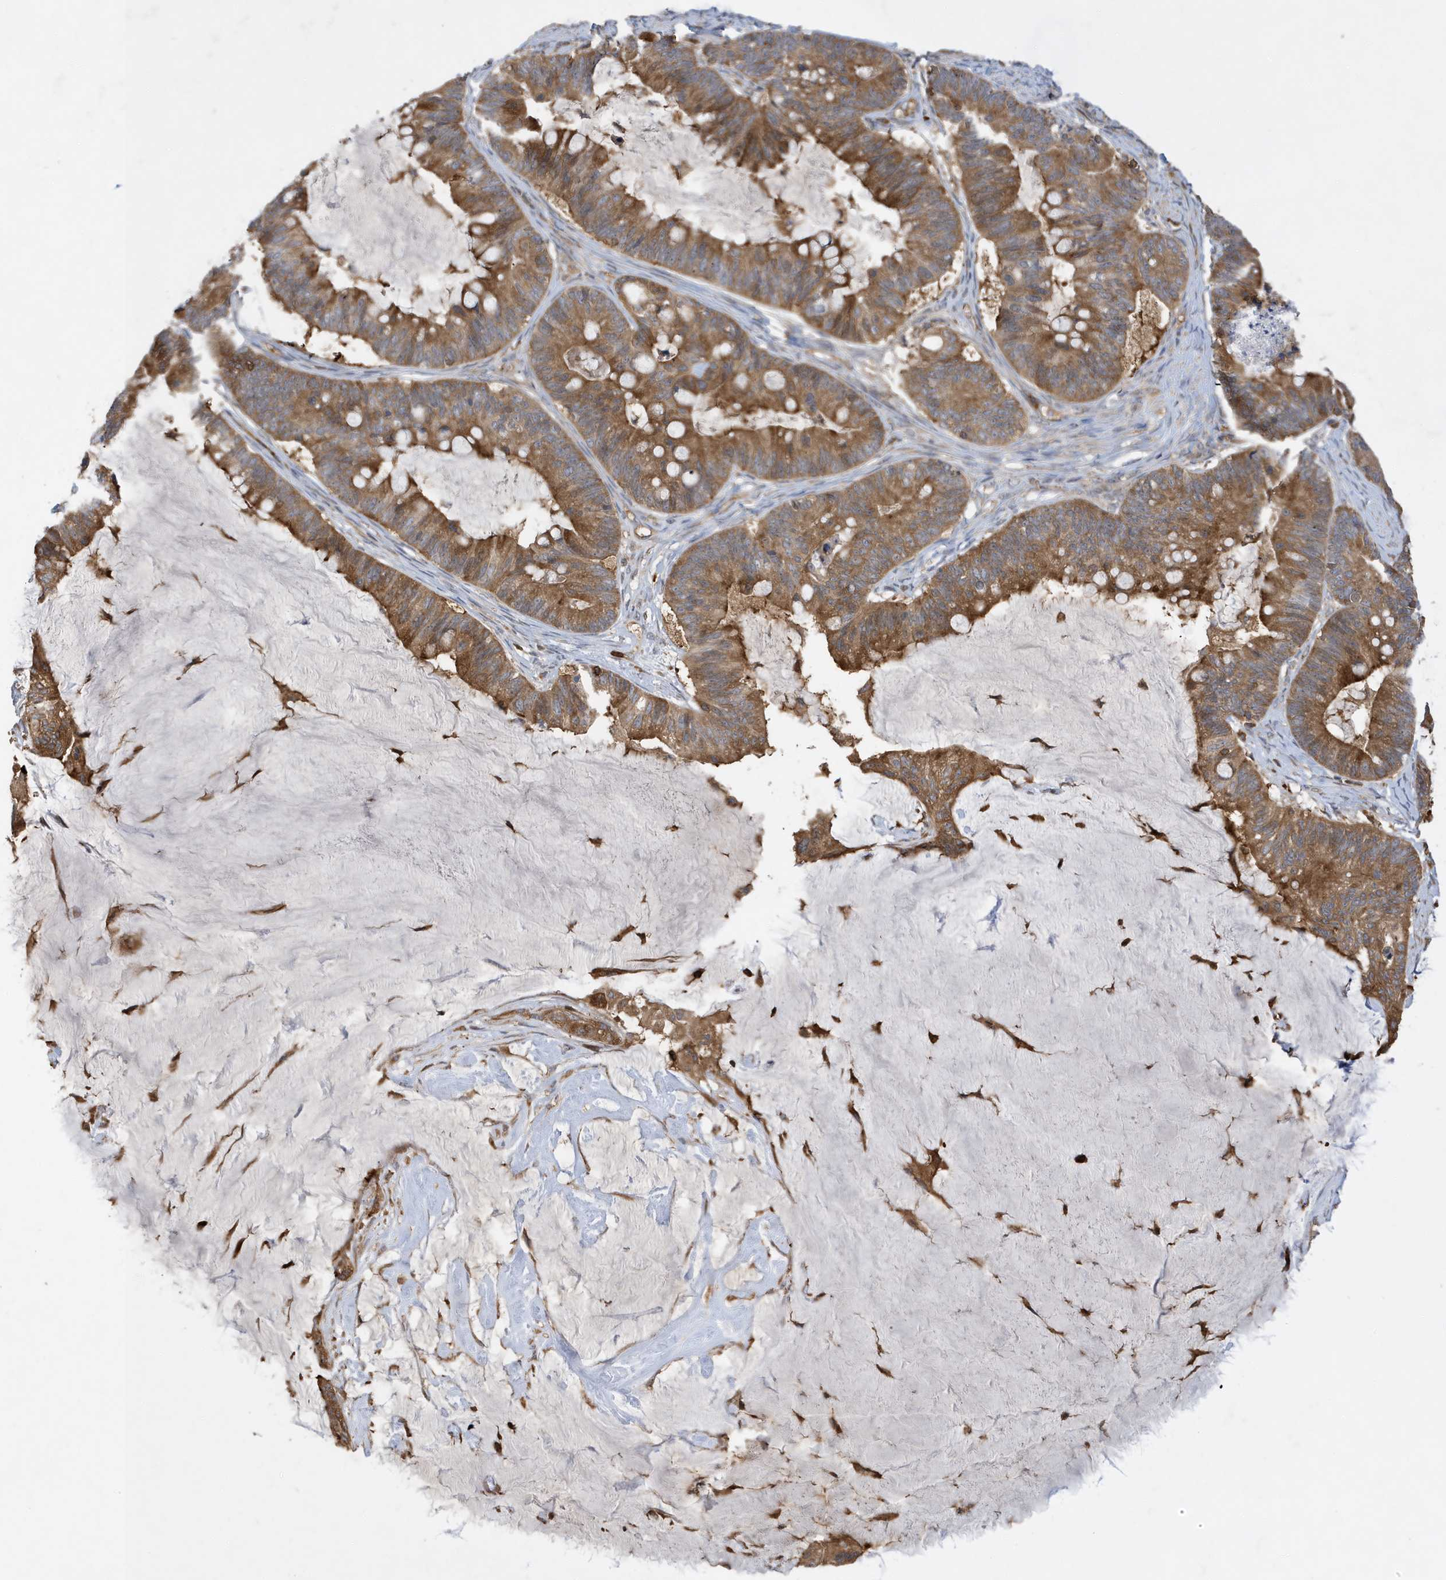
{"staining": {"intensity": "moderate", "quantity": ">75%", "location": "cytoplasmic/membranous"}, "tissue": "ovarian cancer", "cell_type": "Tumor cells", "image_type": "cancer", "snomed": [{"axis": "morphology", "description": "Cystadenocarcinoma, mucinous, NOS"}, {"axis": "topography", "description": "Ovary"}], "caption": "Ovarian cancer tissue displays moderate cytoplasmic/membranous expression in about >75% of tumor cells, visualized by immunohistochemistry.", "gene": "LAPTM4A", "patient": {"sex": "female", "age": 61}}